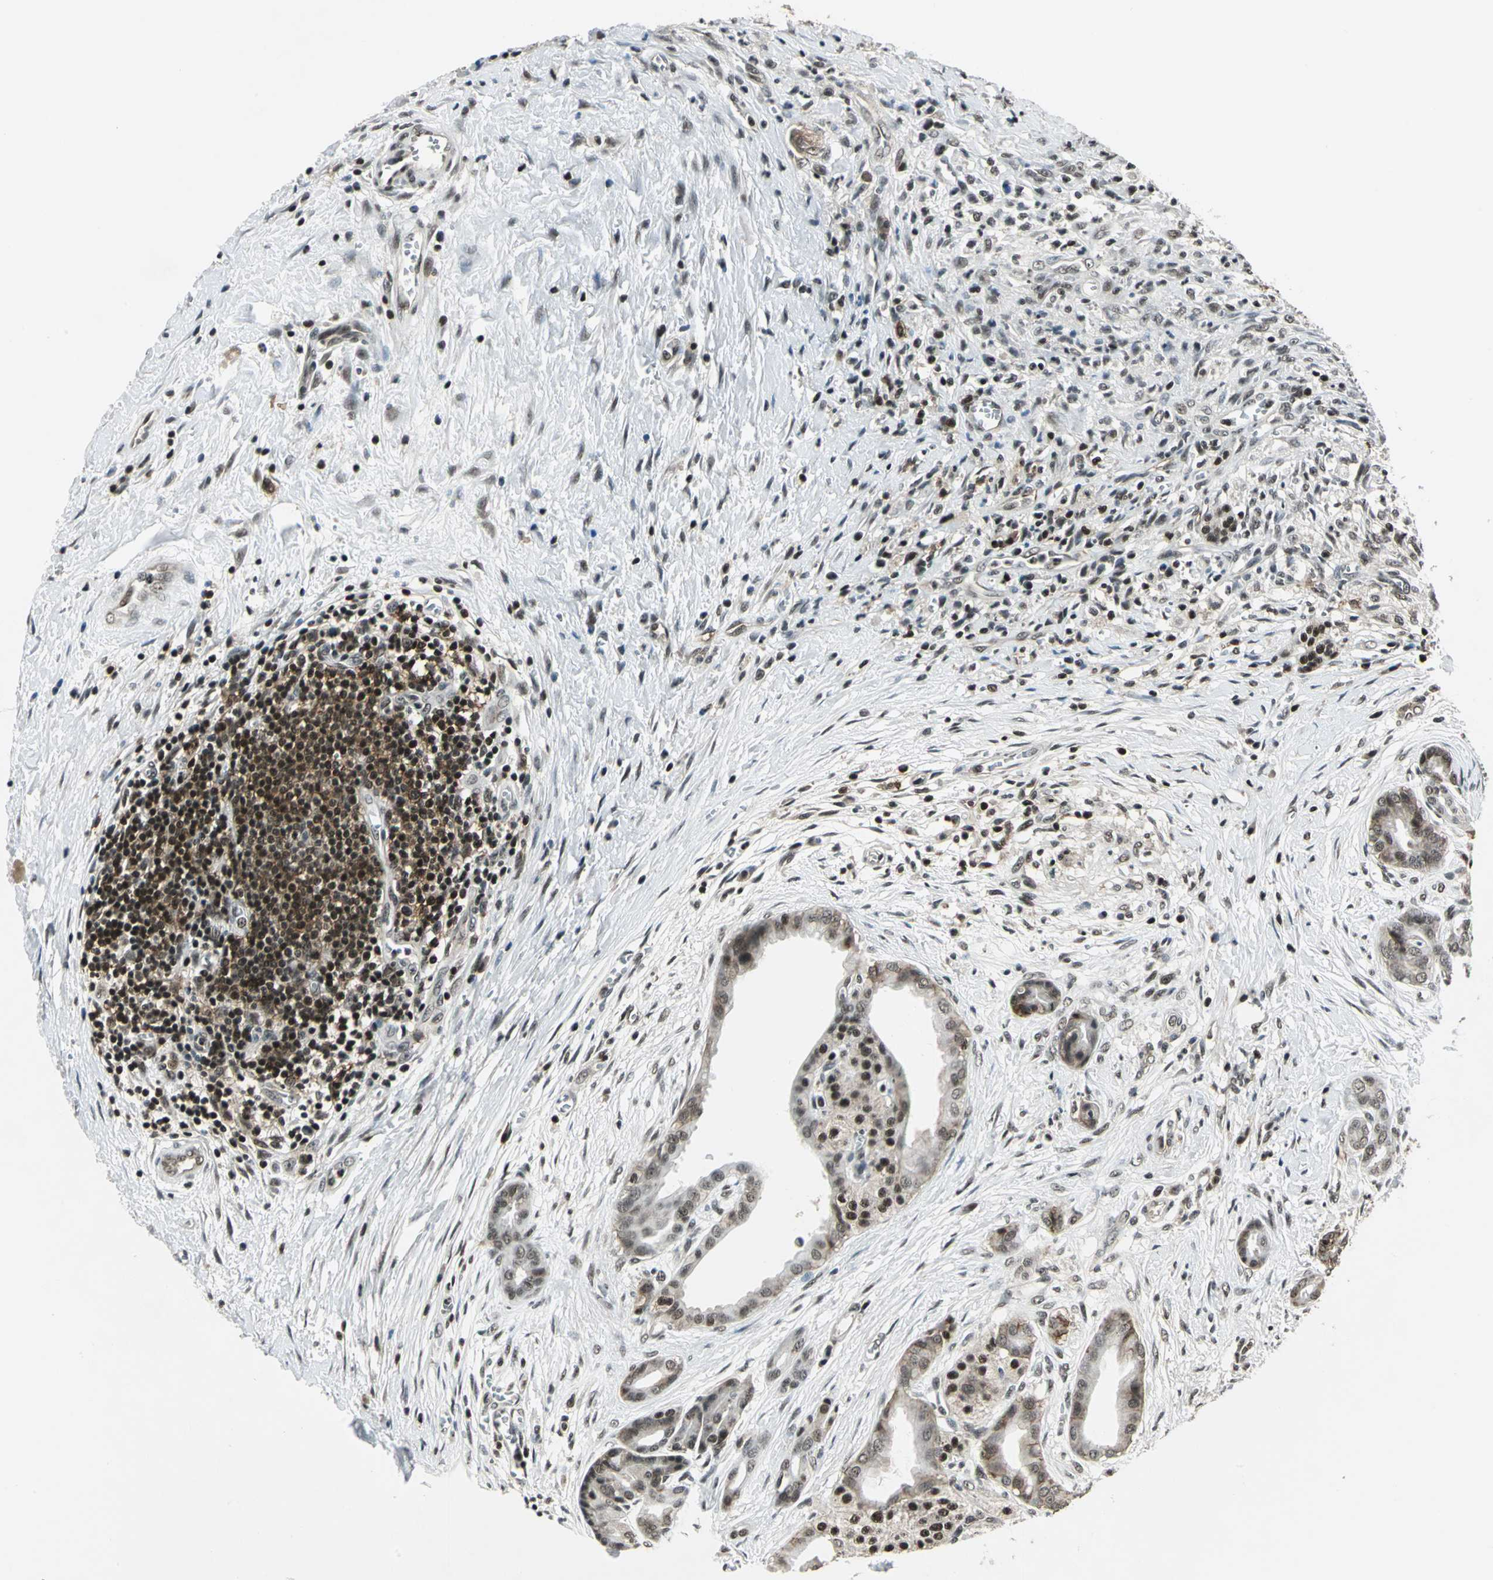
{"staining": {"intensity": "moderate", "quantity": "25%-75%", "location": "cytoplasmic/membranous"}, "tissue": "pancreatic cancer", "cell_type": "Tumor cells", "image_type": "cancer", "snomed": [{"axis": "morphology", "description": "Adenocarcinoma, NOS"}, {"axis": "topography", "description": "Pancreas"}], "caption": "This is an image of immunohistochemistry (IHC) staining of adenocarcinoma (pancreatic), which shows moderate positivity in the cytoplasmic/membranous of tumor cells.", "gene": "NR2C2", "patient": {"sex": "male", "age": 59}}